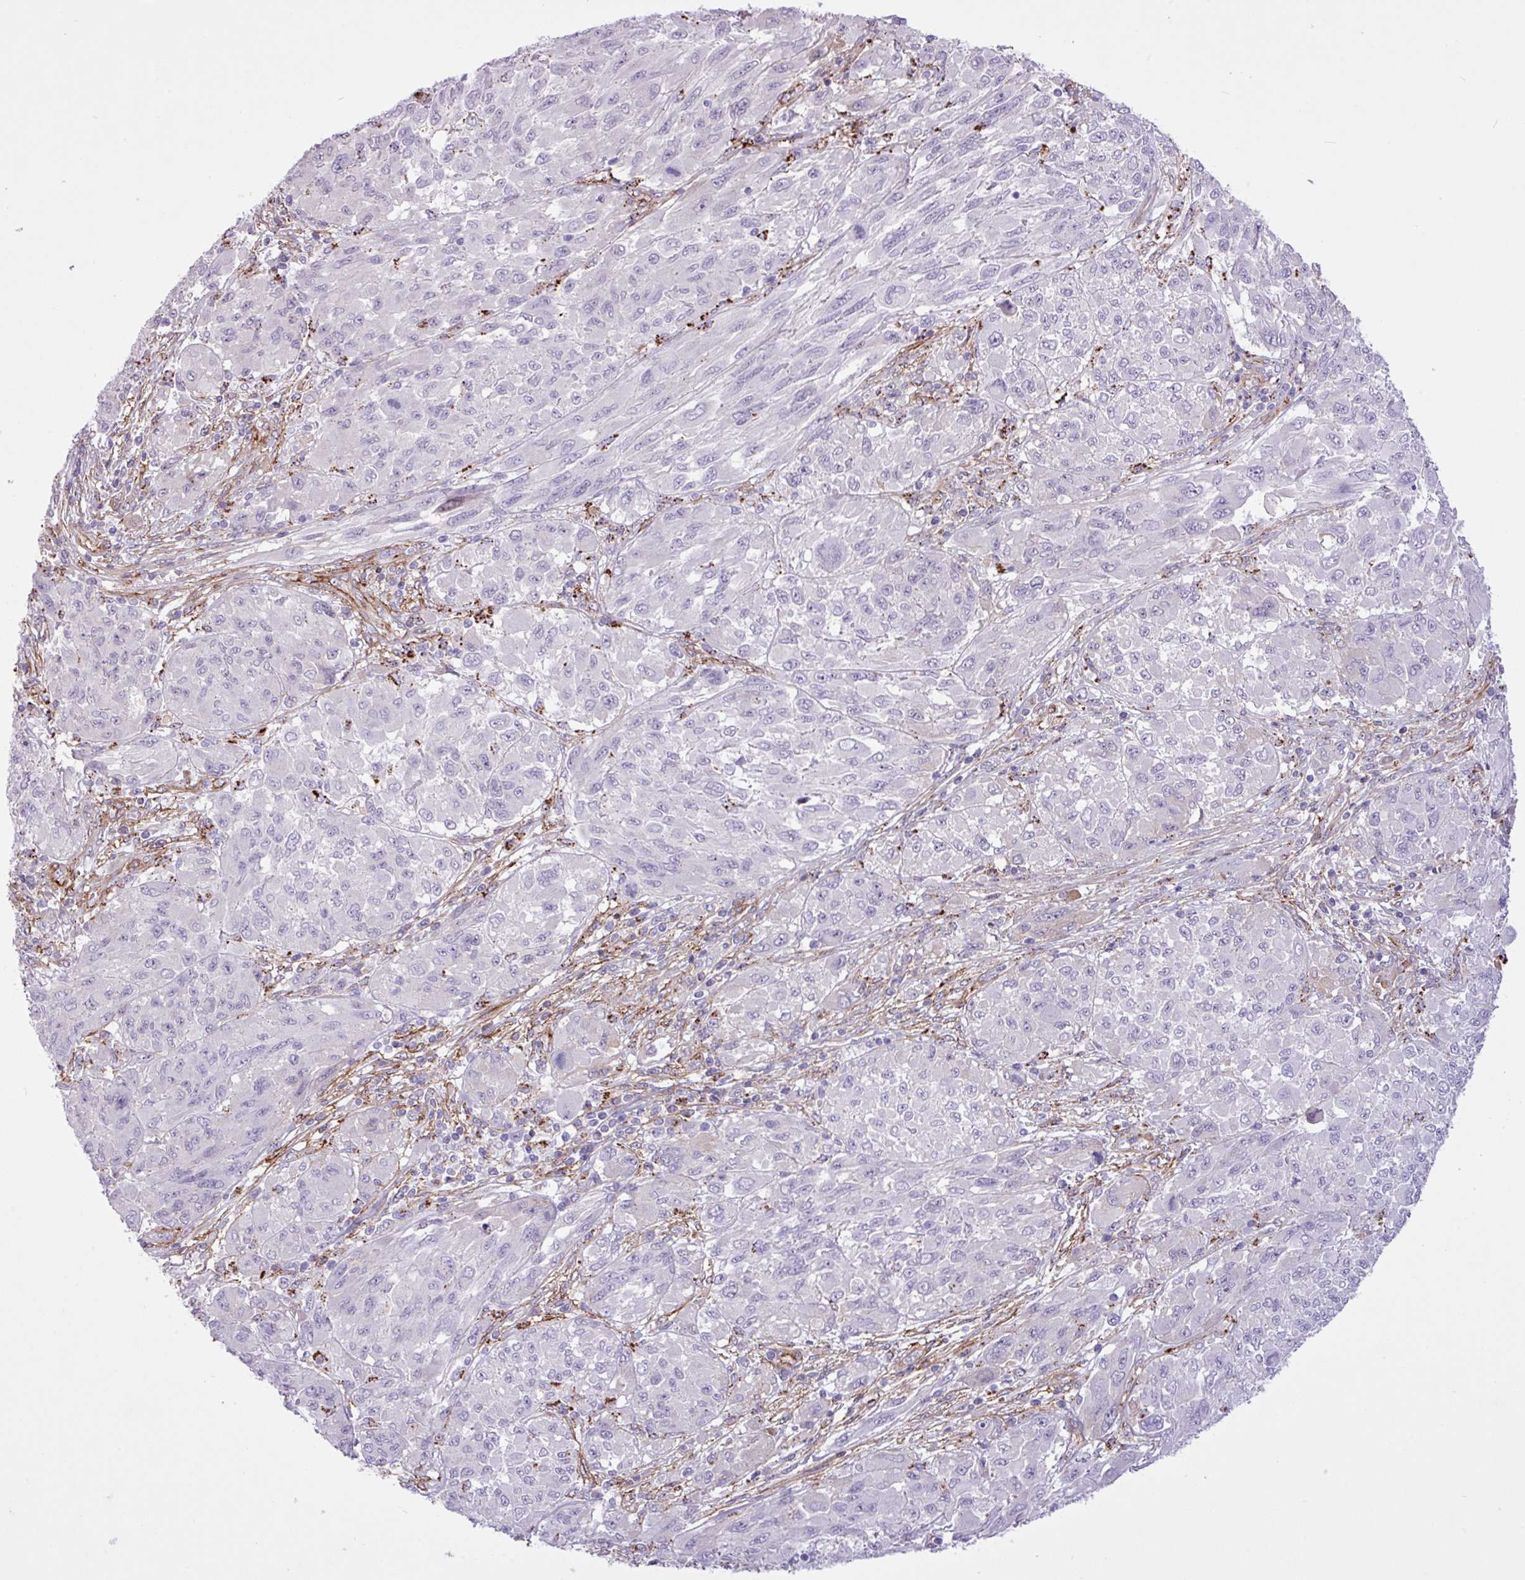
{"staining": {"intensity": "negative", "quantity": "none", "location": "none"}, "tissue": "melanoma", "cell_type": "Tumor cells", "image_type": "cancer", "snomed": [{"axis": "morphology", "description": "Malignant melanoma, NOS"}, {"axis": "topography", "description": "Skin"}], "caption": "A photomicrograph of malignant melanoma stained for a protein displays no brown staining in tumor cells.", "gene": "CD248", "patient": {"sex": "female", "age": 91}}